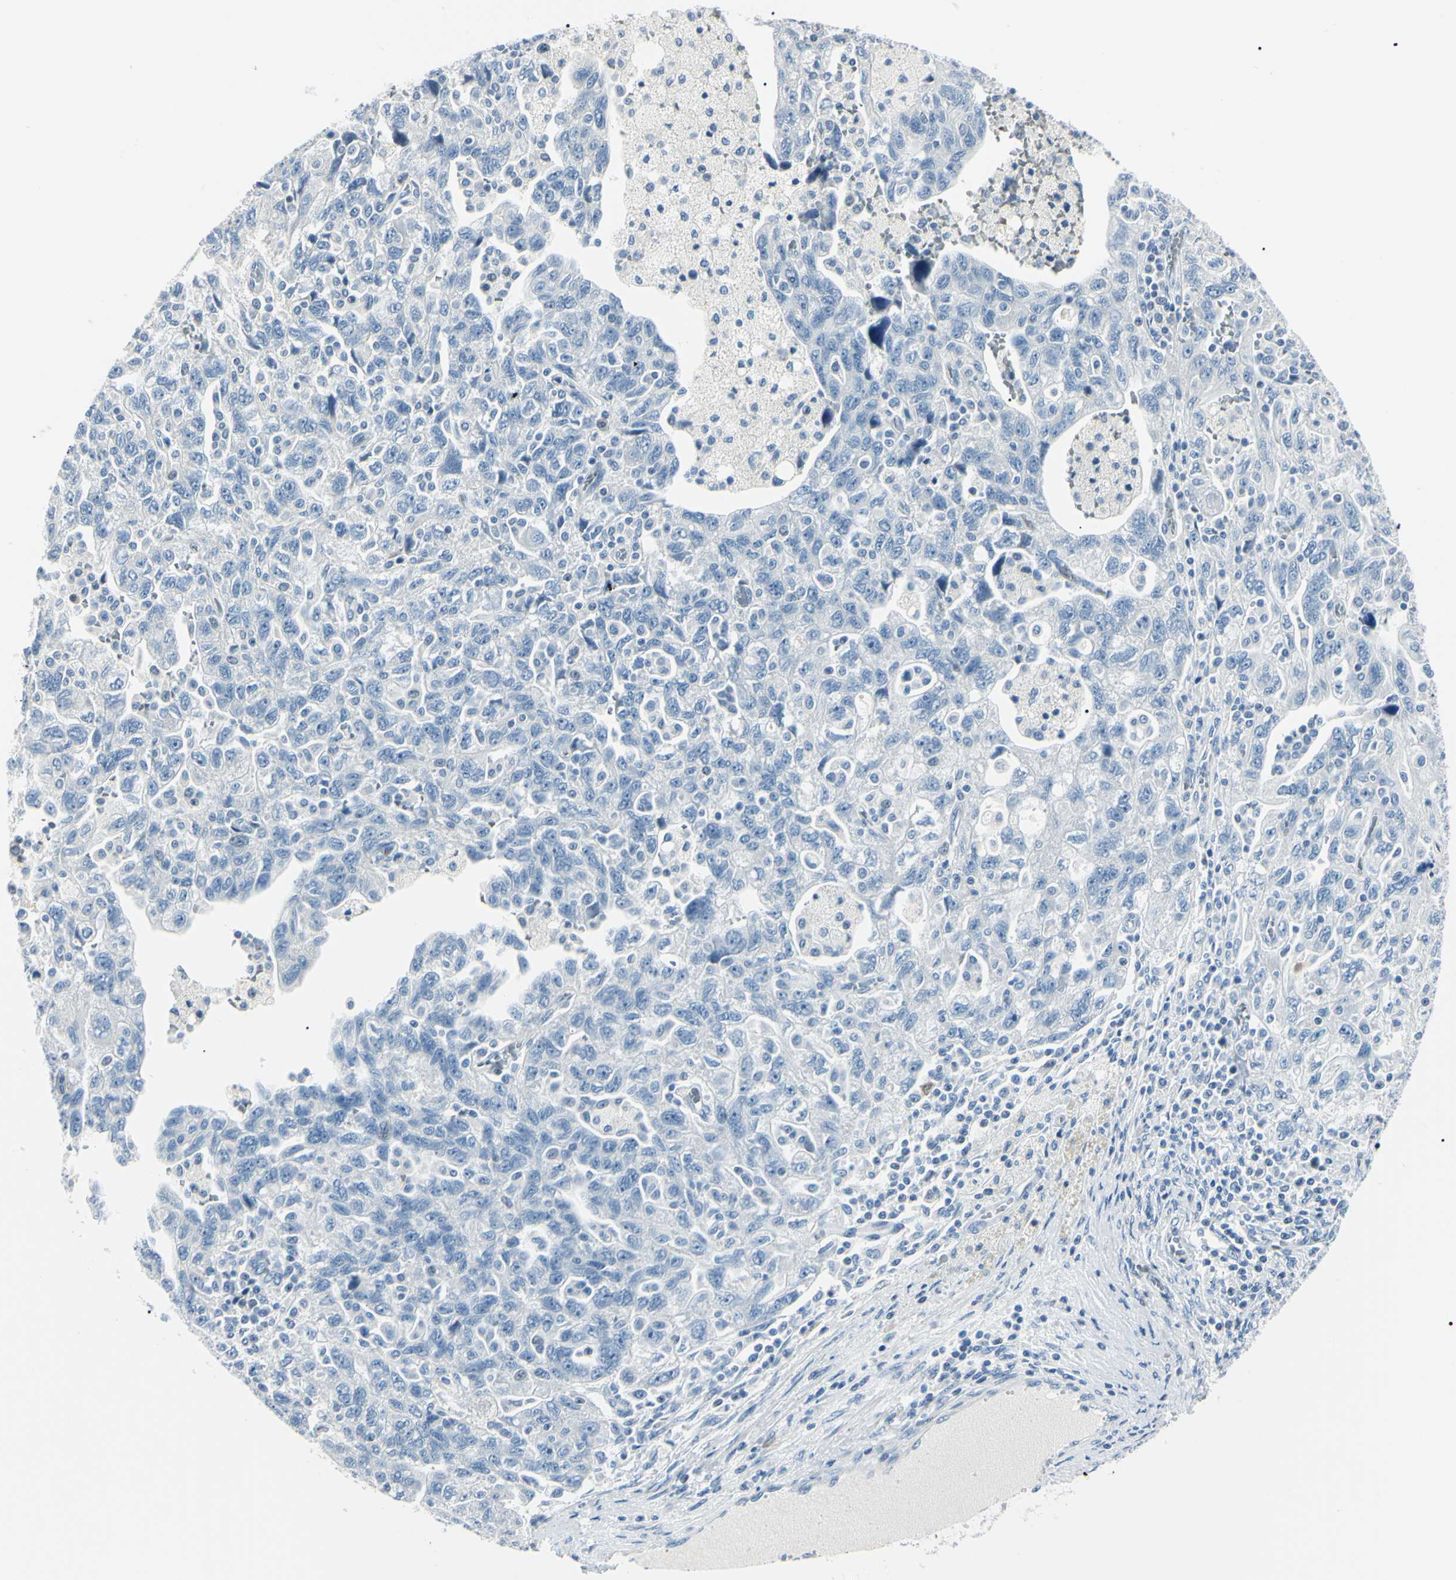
{"staining": {"intensity": "negative", "quantity": "none", "location": "none"}, "tissue": "ovarian cancer", "cell_type": "Tumor cells", "image_type": "cancer", "snomed": [{"axis": "morphology", "description": "Carcinoma, NOS"}, {"axis": "morphology", "description": "Cystadenocarcinoma, serous, NOS"}, {"axis": "topography", "description": "Ovary"}], "caption": "This is an IHC photomicrograph of serous cystadenocarcinoma (ovarian). There is no positivity in tumor cells.", "gene": "CA2", "patient": {"sex": "female", "age": 69}}